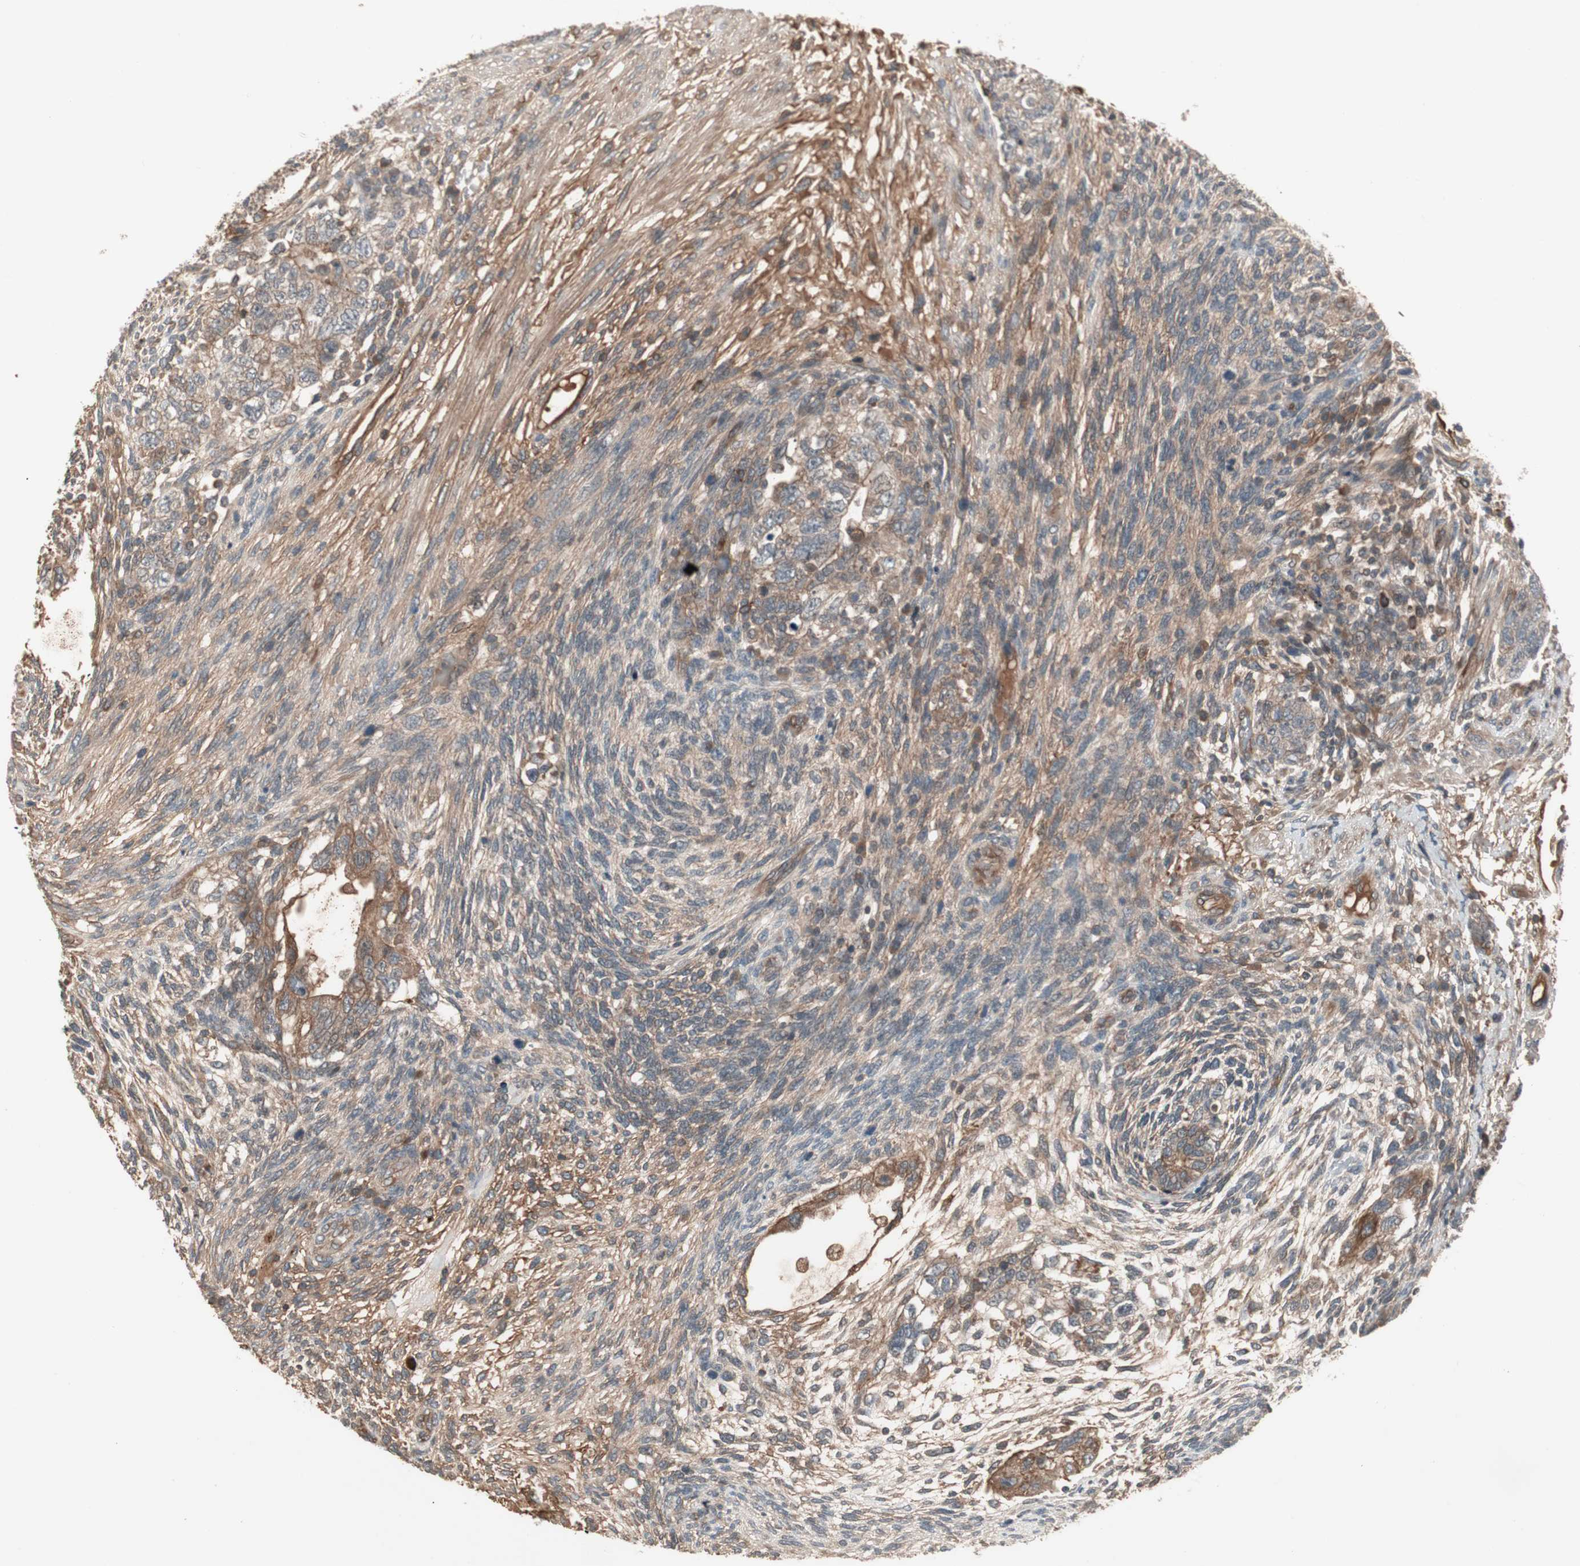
{"staining": {"intensity": "moderate", "quantity": ">75%", "location": "cytoplasmic/membranous"}, "tissue": "testis cancer", "cell_type": "Tumor cells", "image_type": "cancer", "snomed": [{"axis": "morphology", "description": "Normal tissue, NOS"}, {"axis": "morphology", "description": "Carcinoma, Embryonal, NOS"}, {"axis": "topography", "description": "Testis"}], "caption": "Human testis cancer (embryonal carcinoma) stained with a brown dye displays moderate cytoplasmic/membranous positive expression in approximately >75% of tumor cells.", "gene": "TFPI", "patient": {"sex": "male", "age": 36}}